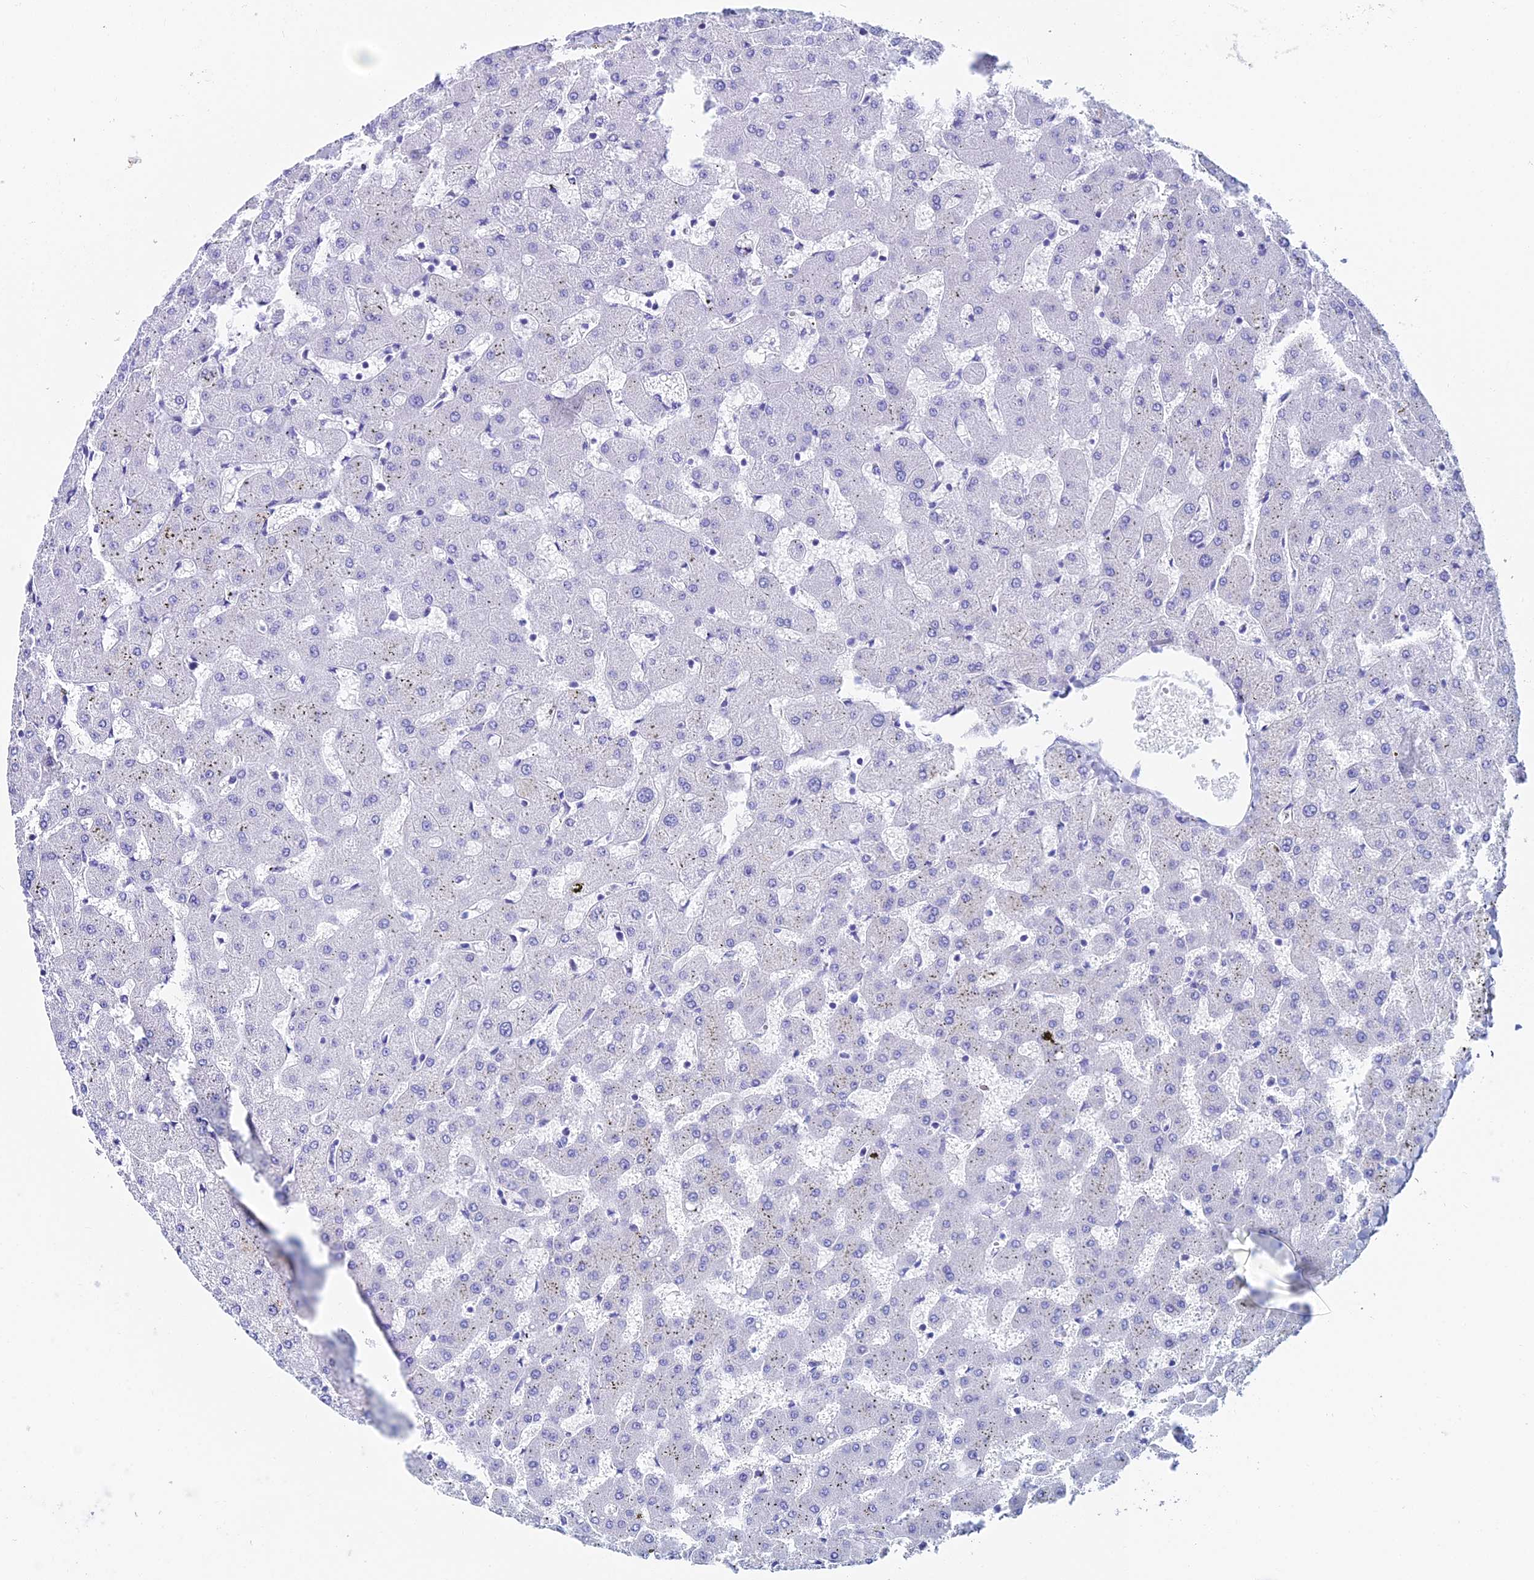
{"staining": {"intensity": "negative", "quantity": "none", "location": "none"}, "tissue": "liver", "cell_type": "Cholangiocytes", "image_type": "normal", "snomed": [{"axis": "morphology", "description": "Normal tissue, NOS"}, {"axis": "topography", "description": "Liver"}], "caption": "Histopathology image shows no significant protein staining in cholangiocytes of unremarkable liver.", "gene": "HSPA1L", "patient": {"sex": "female", "age": 63}}